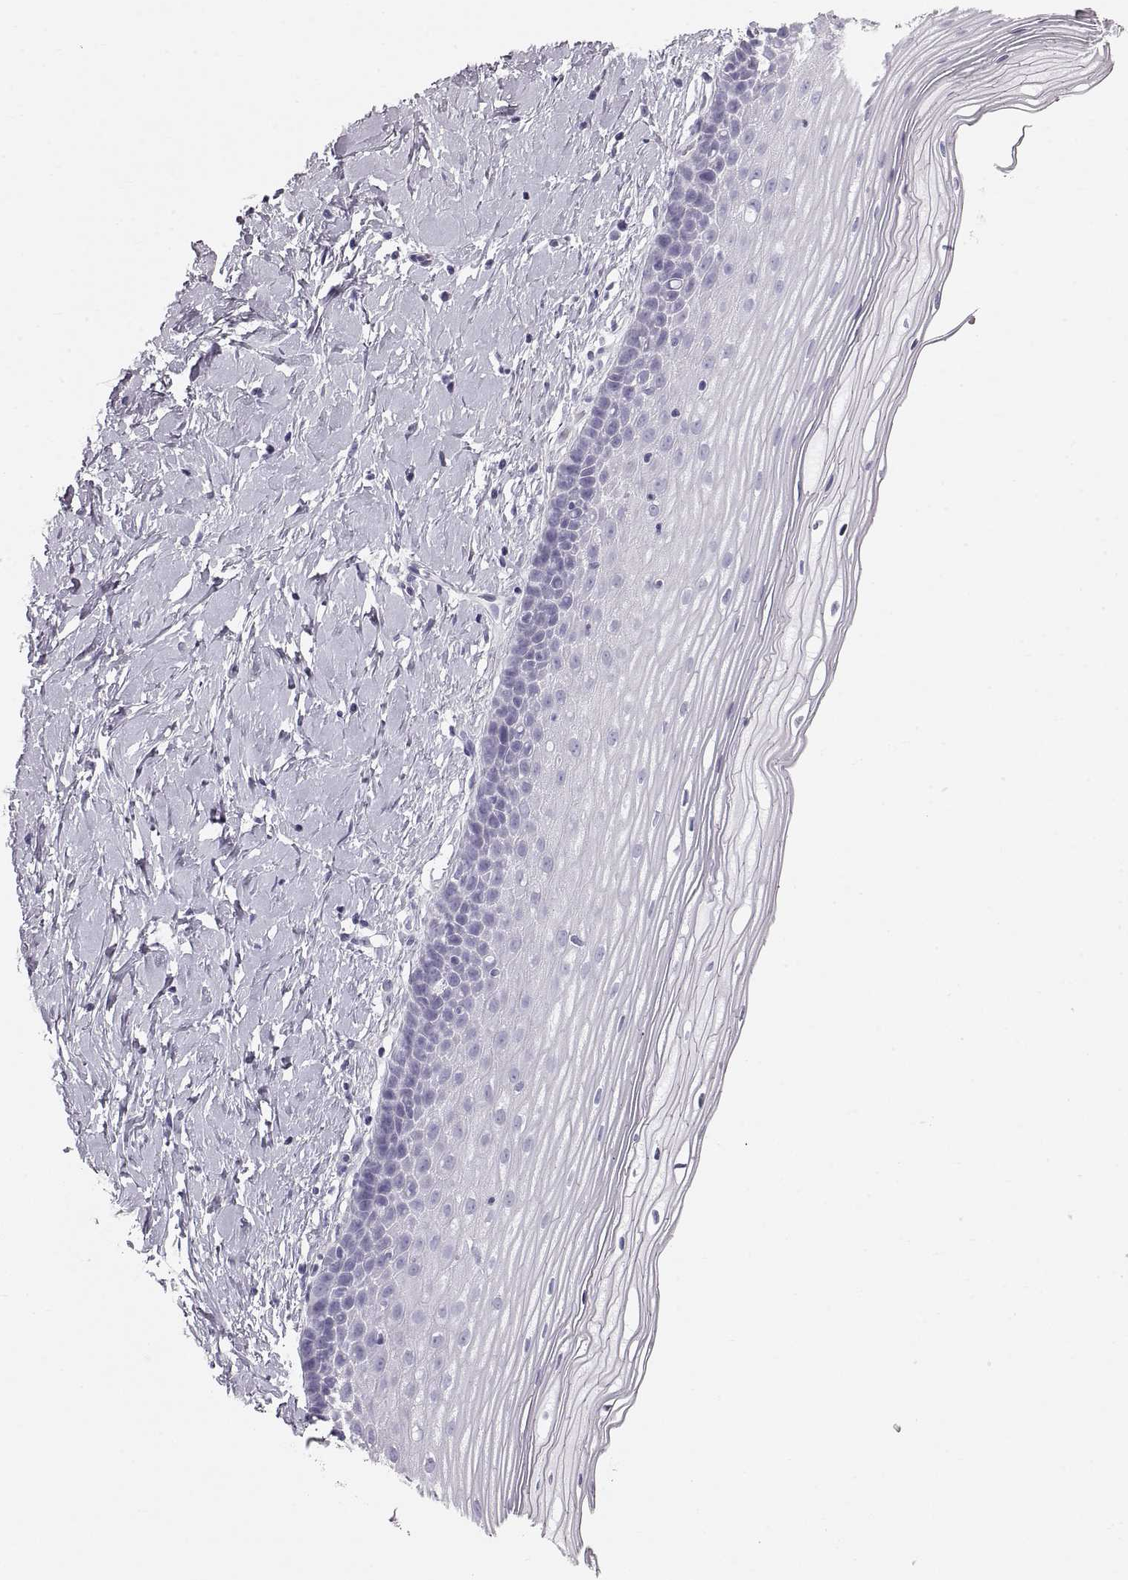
{"staining": {"intensity": "negative", "quantity": "none", "location": "none"}, "tissue": "cervix", "cell_type": "Glandular cells", "image_type": "normal", "snomed": [{"axis": "morphology", "description": "Normal tissue, NOS"}, {"axis": "topography", "description": "Cervix"}], "caption": "DAB immunohistochemical staining of normal cervix exhibits no significant staining in glandular cells.", "gene": "CRYAA", "patient": {"sex": "female", "age": 37}}